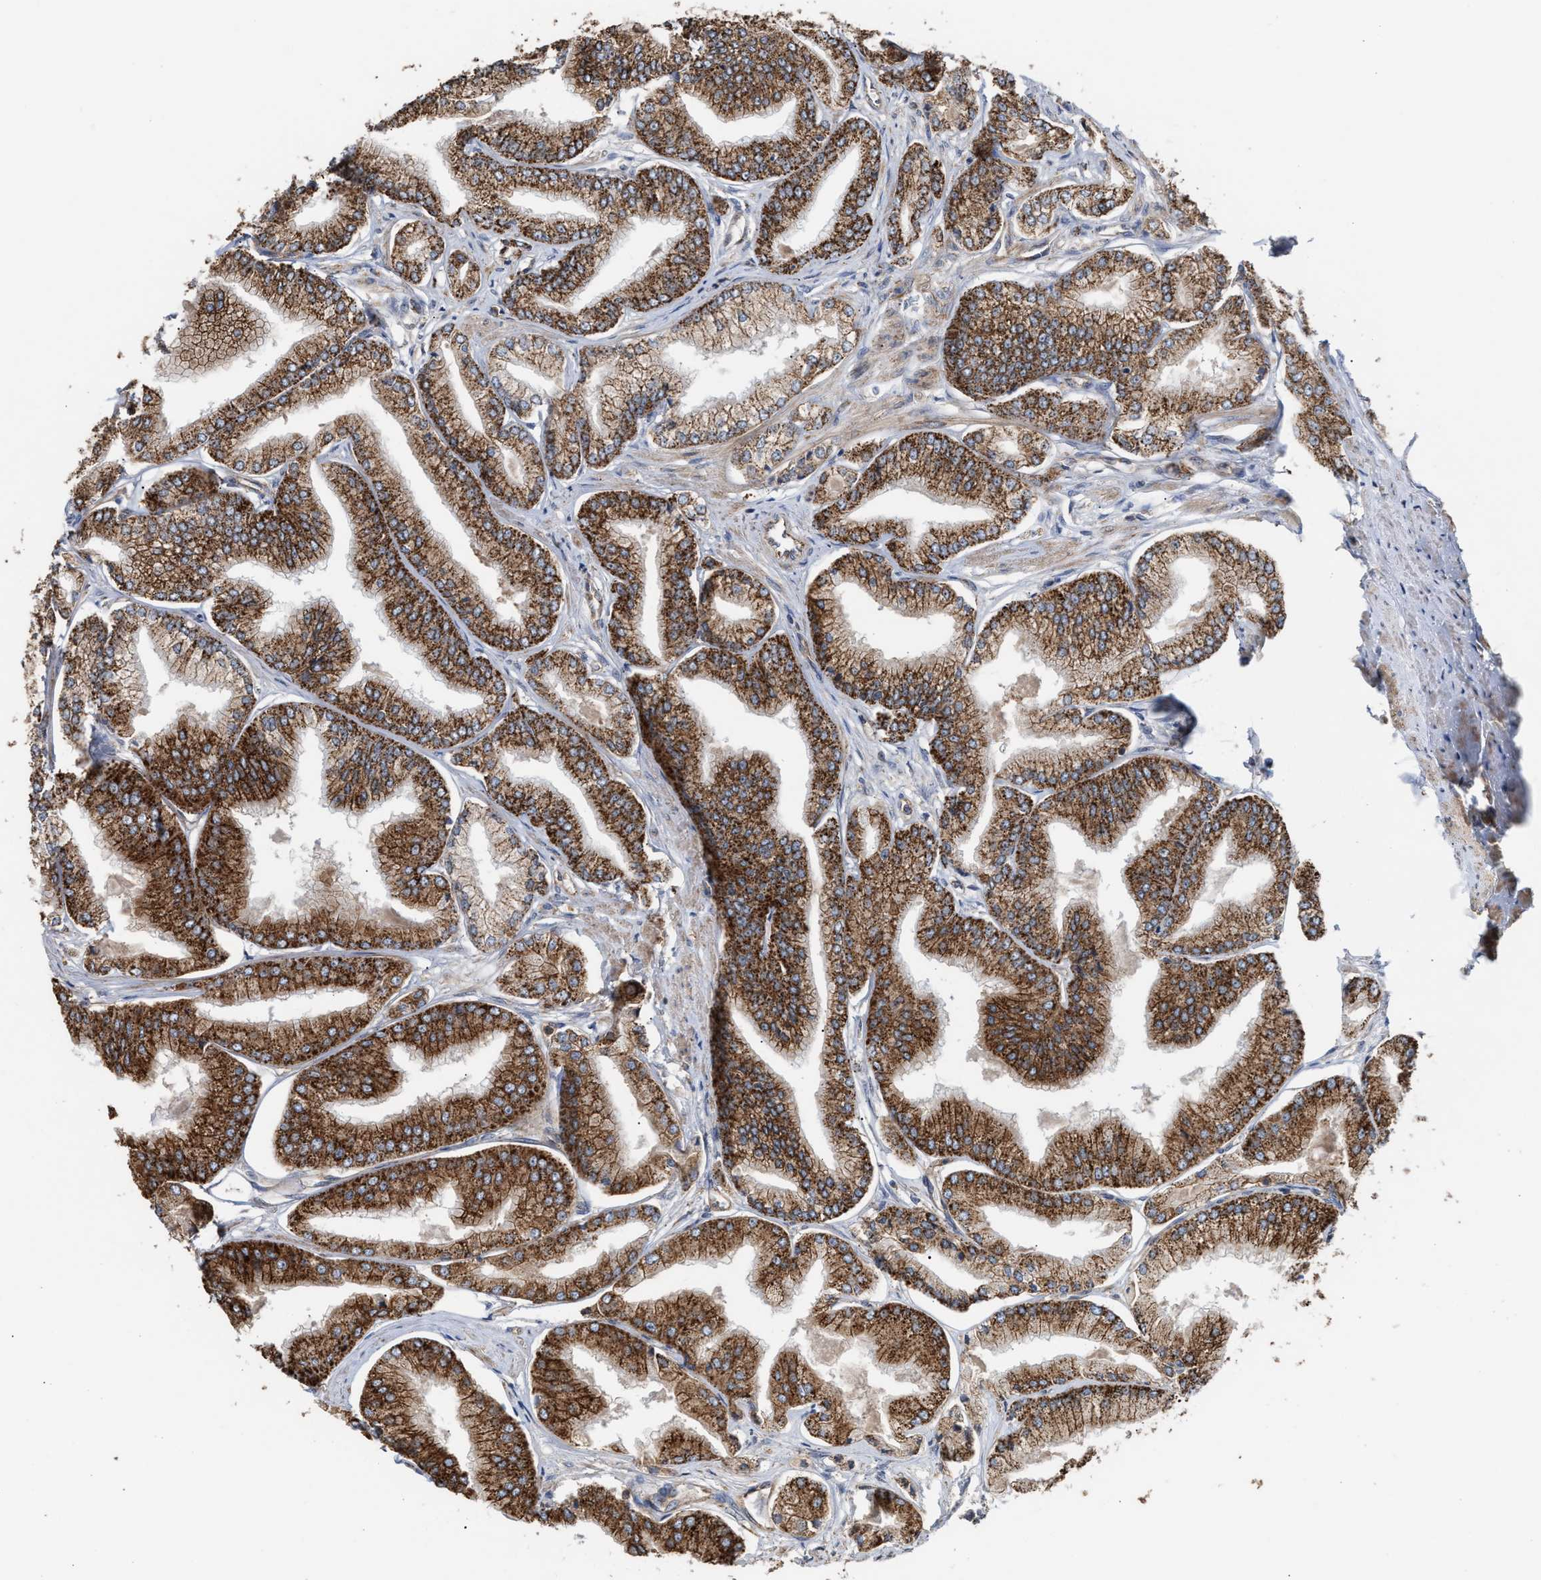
{"staining": {"intensity": "strong", "quantity": ">75%", "location": "cytoplasmic/membranous"}, "tissue": "prostate cancer", "cell_type": "Tumor cells", "image_type": "cancer", "snomed": [{"axis": "morphology", "description": "Adenocarcinoma, Low grade"}, {"axis": "topography", "description": "Prostate"}], "caption": "IHC micrograph of neoplastic tissue: human low-grade adenocarcinoma (prostate) stained using immunohistochemistry (IHC) displays high levels of strong protein expression localized specifically in the cytoplasmic/membranous of tumor cells, appearing as a cytoplasmic/membranous brown color.", "gene": "EXOSC2", "patient": {"sex": "male", "age": 52}}